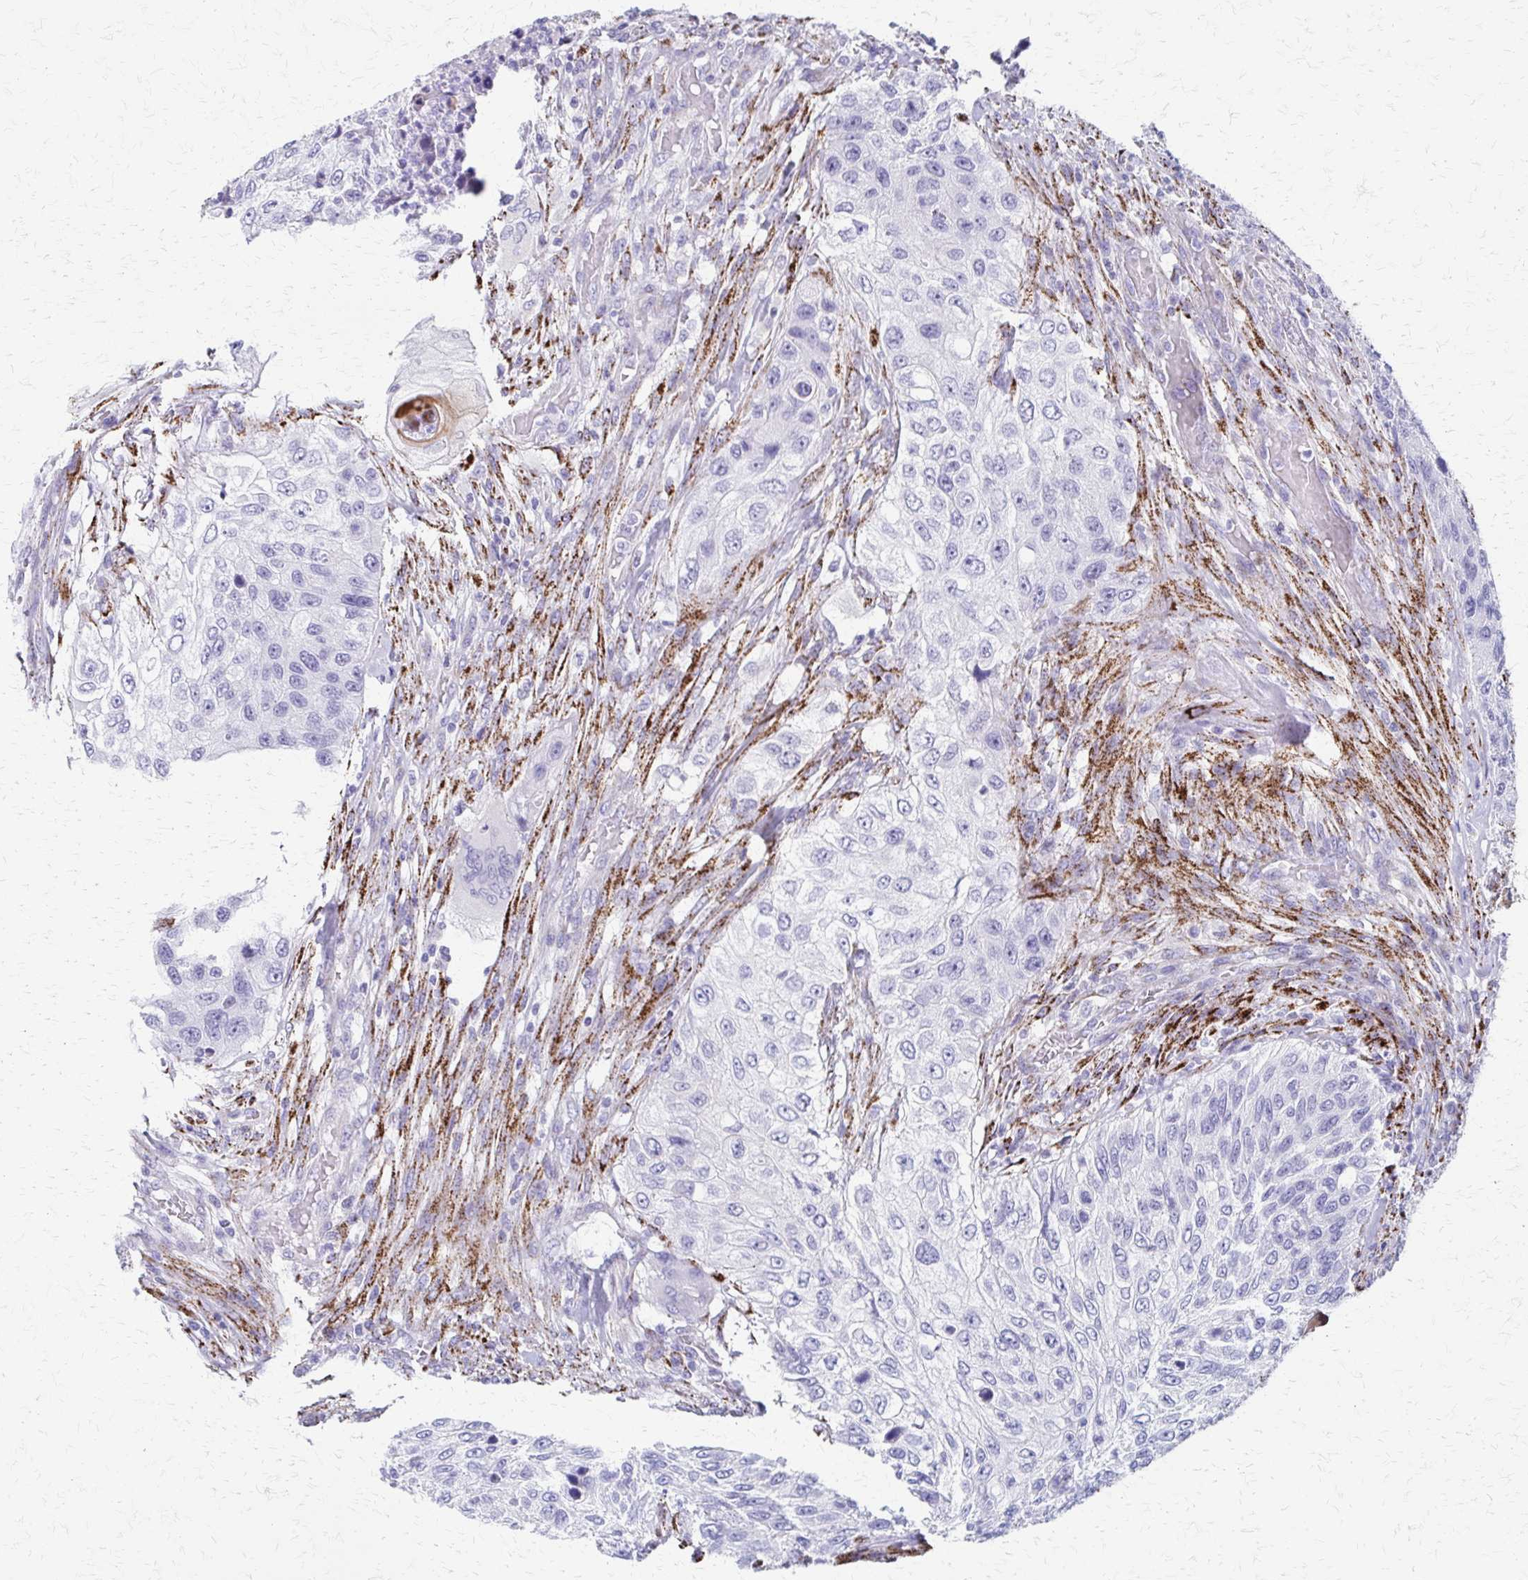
{"staining": {"intensity": "negative", "quantity": "none", "location": "none"}, "tissue": "urothelial cancer", "cell_type": "Tumor cells", "image_type": "cancer", "snomed": [{"axis": "morphology", "description": "Urothelial carcinoma, High grade"}, {"axis": "topography", "description": "Urinary bladder"}], "caption": "Immunohistochemistry histopathology image of human urothelial cancer stained for a protein (brown), which shows no staining in tumor cells.", "gene": "ZSCAN5B", "patient": {"sex": "female", "age": 60}}